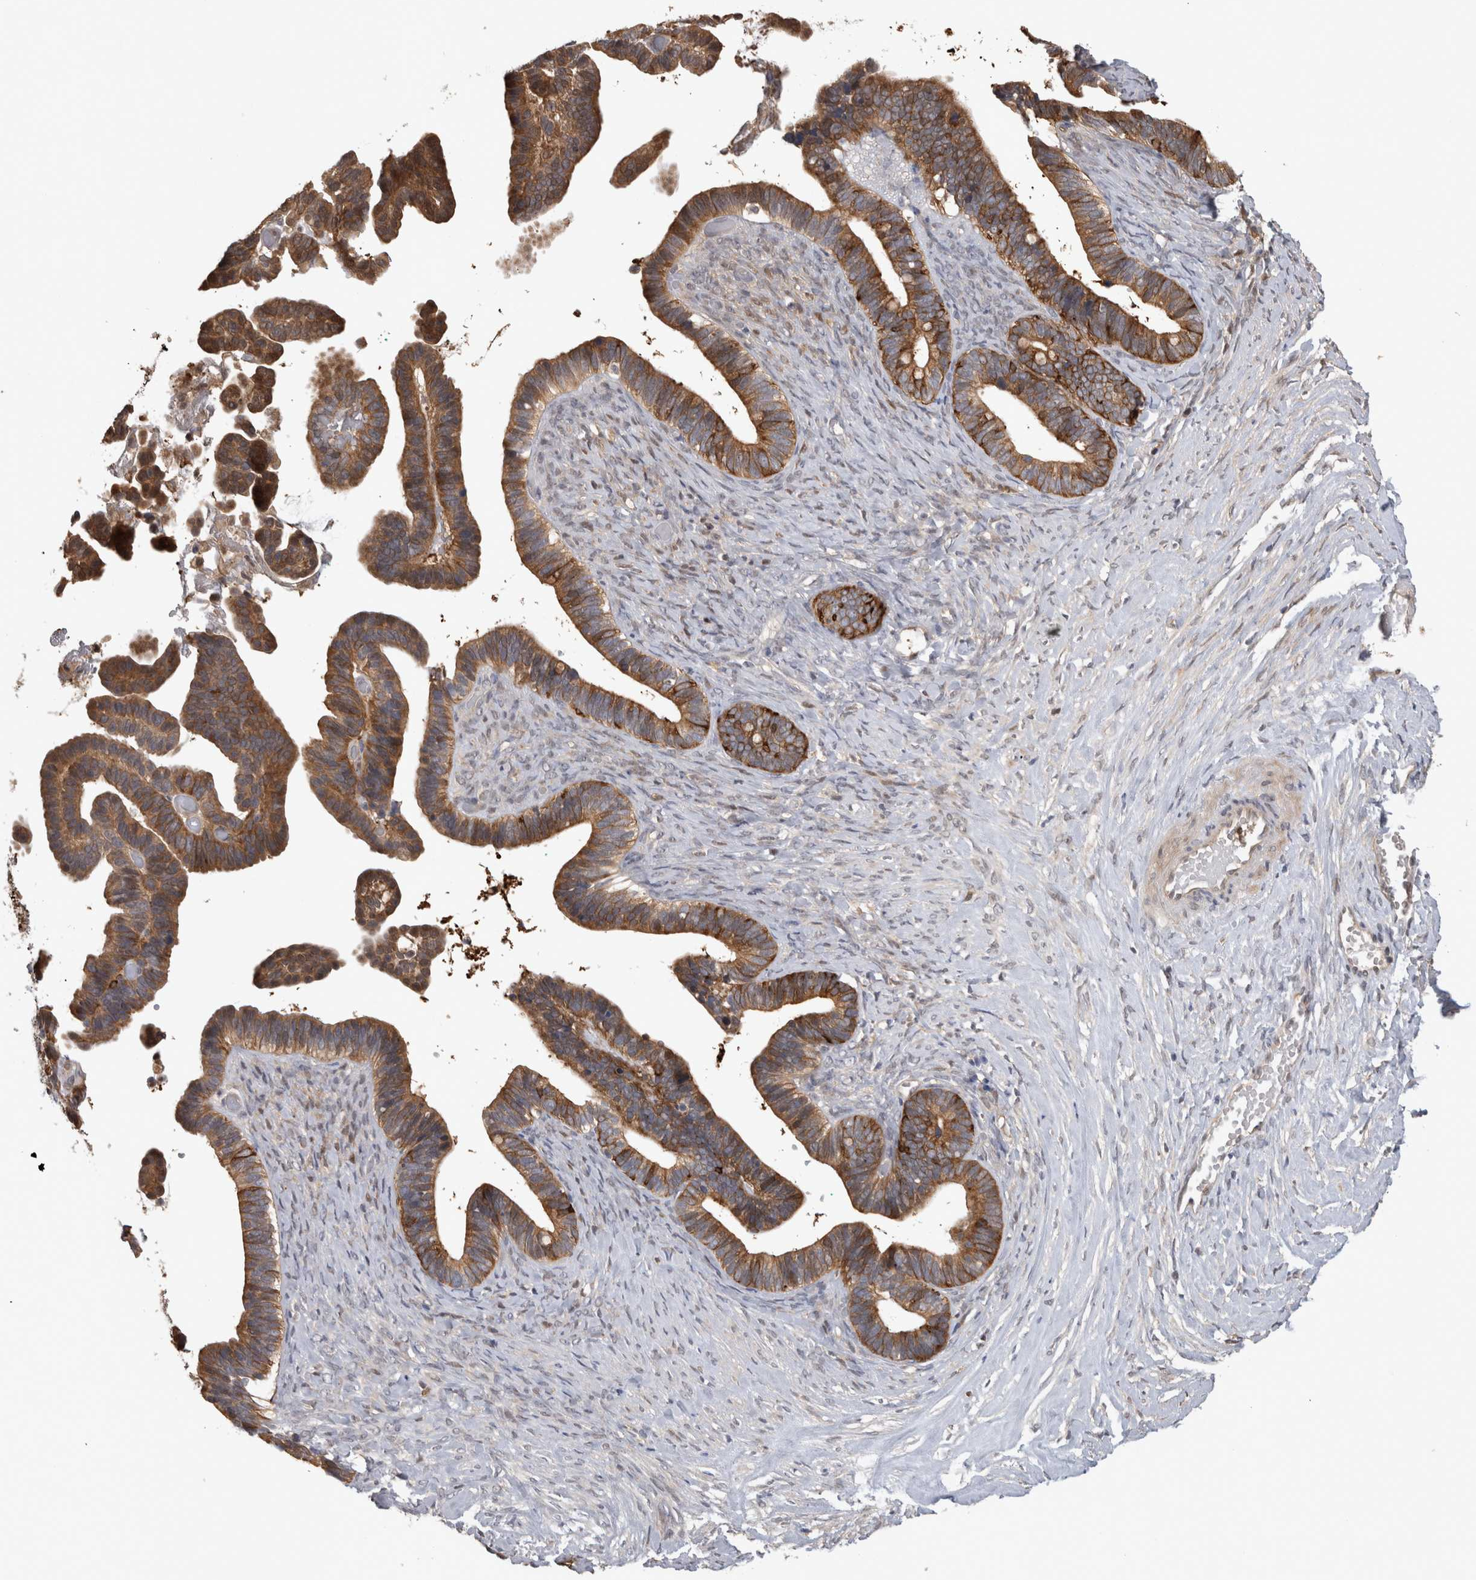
{"staining": {"intensity": "strong", "quantity": ">75%", "location": "cytoplasmic/membranous"}, "tissue": "ovarian cancer", "cell_type": "Tumor cells", "image_type": "cancer", "snomed": [{"axis": "morphology", "description": "Cystadenocarcinoma, serous, NOS"}, {"axis": "topography", "description": "Ovary"}], "caption": "IHC image of neoplastic tissue: ovarian cancer (serous cystadenocarcinoma) stained using IHC demonstrates high levels of strong protein expression localized specifically in the cytoplasmic/membranous of tumor cells, appearing as a cytoplasmic/membranous brown color.", "gene": "USH1G", "patient": {"sex": "female", "age": 56}}